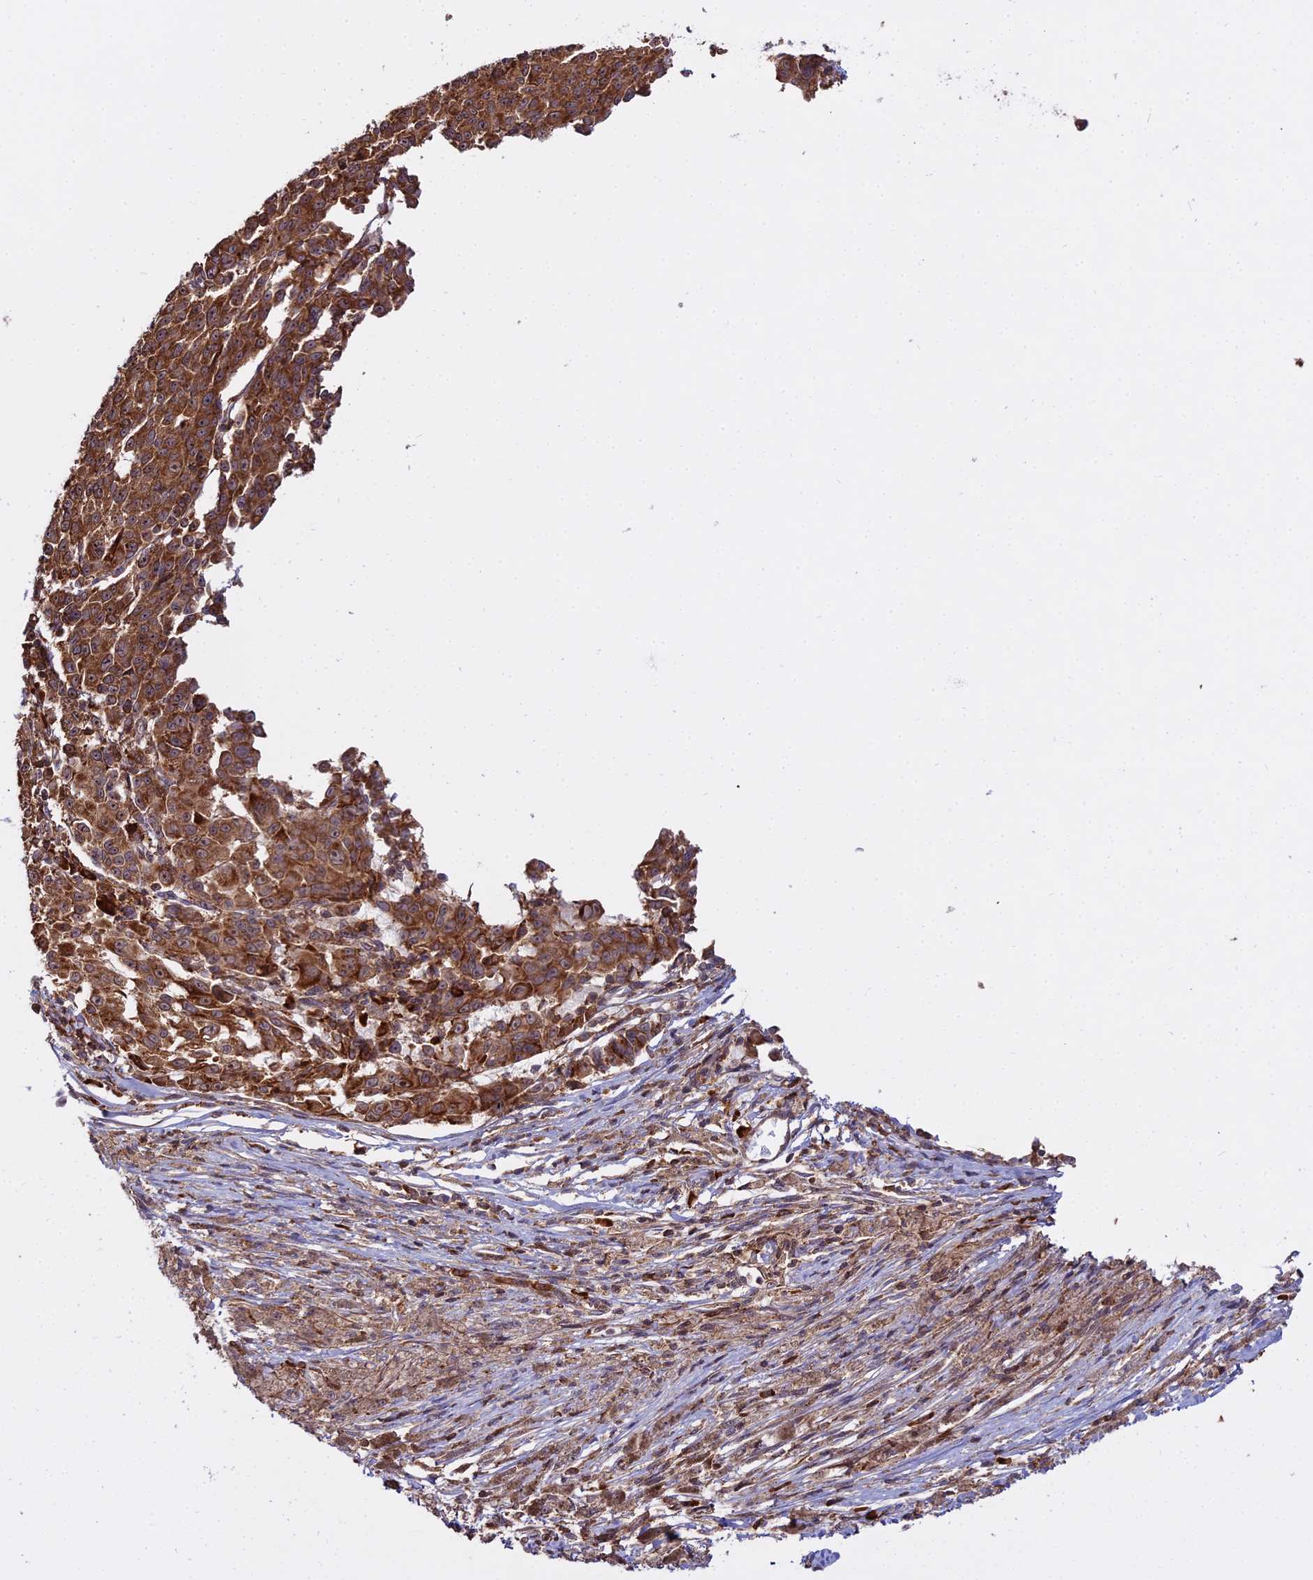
{"staining": {"intensity": "strong", "quantity": ">75%", "location": "cytoplasmic/membranous"}, "tissue": "melanoma", "cell_type": "Tumor cells", "image_type": "cancer", "snomed": [{"axis": "morphology", "description": "Malignant melanoma, NOS"}, {"axis": "topography", "description": "Skin"}], "caption": "Malignant melanoma tissue exhibits strong cytoplasmic/membranous expression in about >75% of tumor cells, visualized by immunohistochemistry. Immunohistochemistry stains the protein in brown and the nuclei are stained blue.", "gene": "RPL26", "patient": {"sex": "female", "age": 52}}